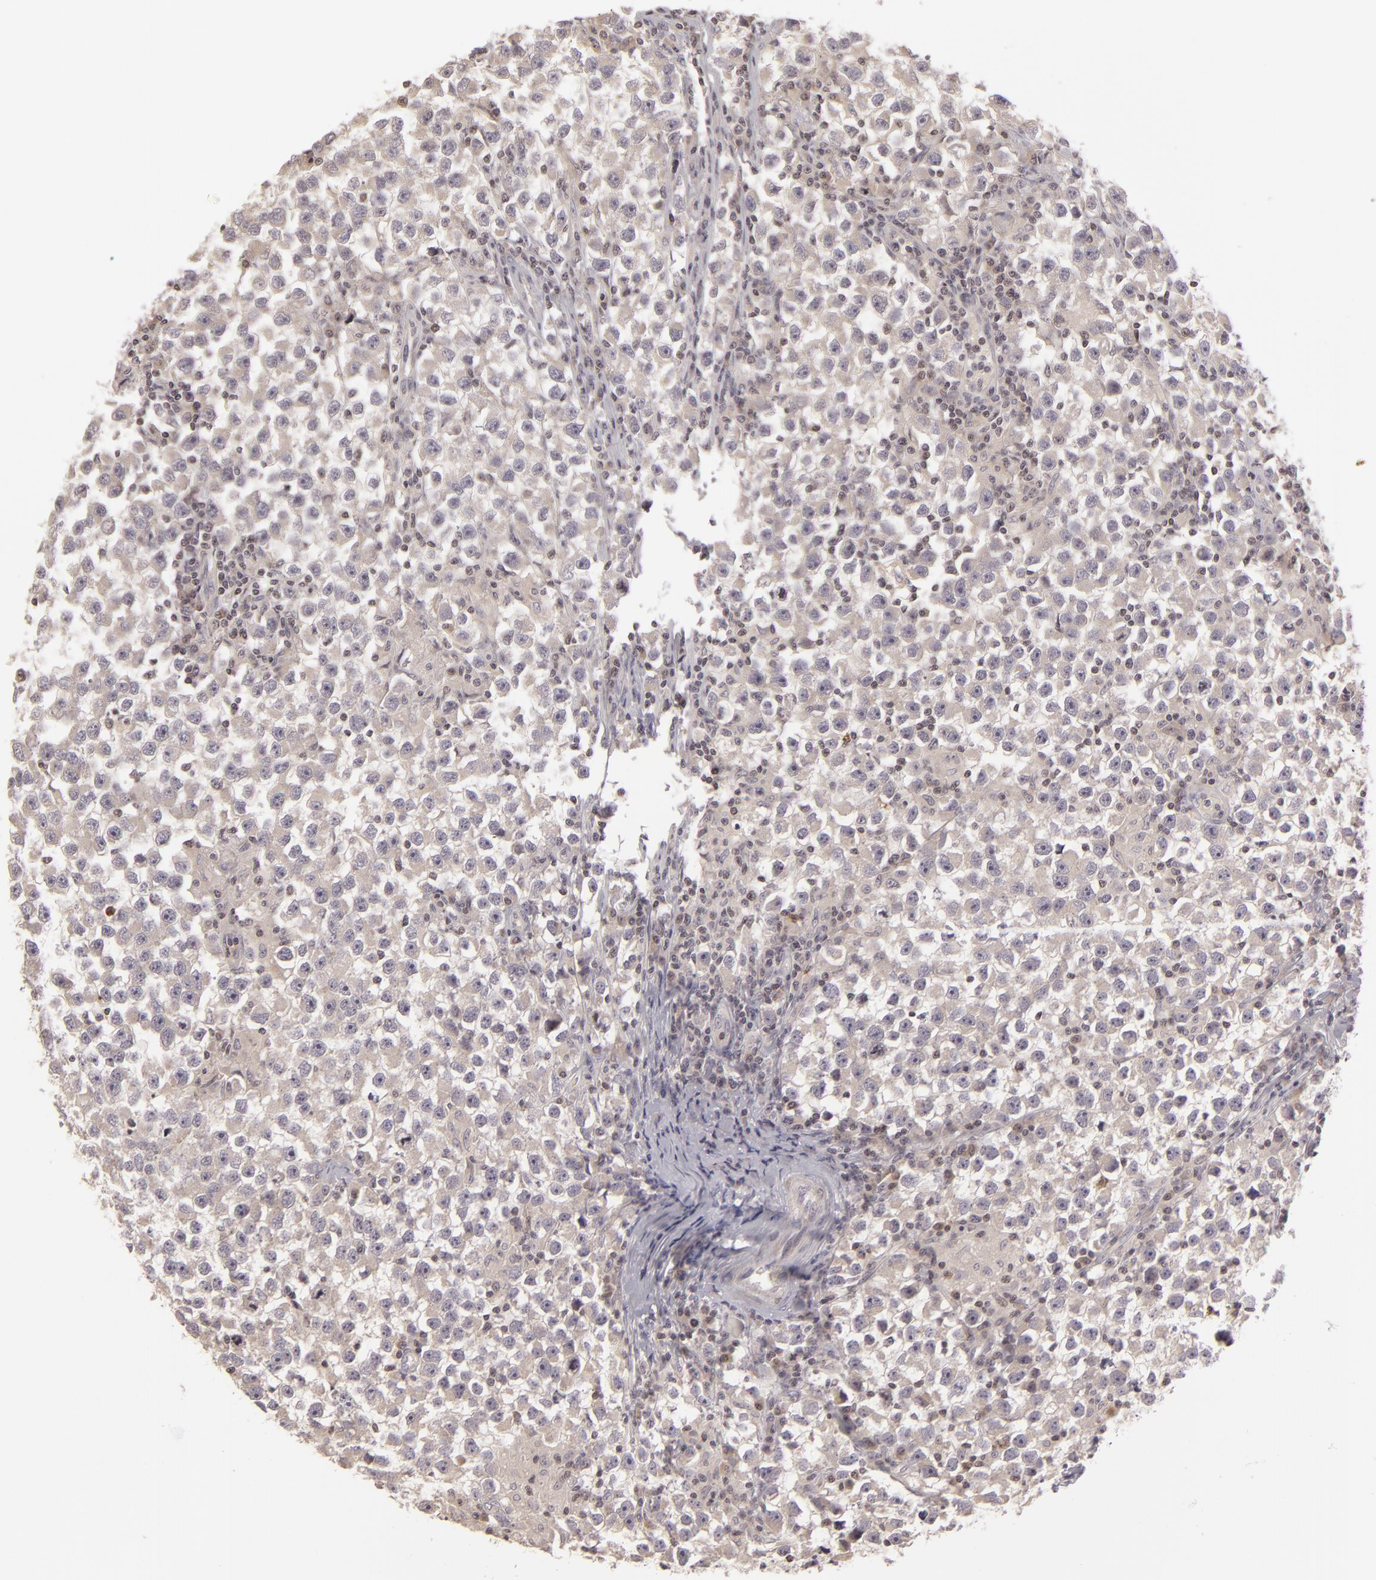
{"staining": {"intensity": "negative", "quantity": "none", "location": "none"}, "tissue": "testis cancer", "cell_type": "Tumor cells", "image_type": "cancer", "snomed": [{"axis": "morphology", "description": "Seminoma, NOS"}, {"axis": "topography", "description": "Testis"}], "caption": "The IHC image has no significant staining in tumor cells of testis cancer (seminoma) tissue. Nuclei are stained in blue.", "gene": "AKAP6", "patient": {"sex": "male", "age": 33}}